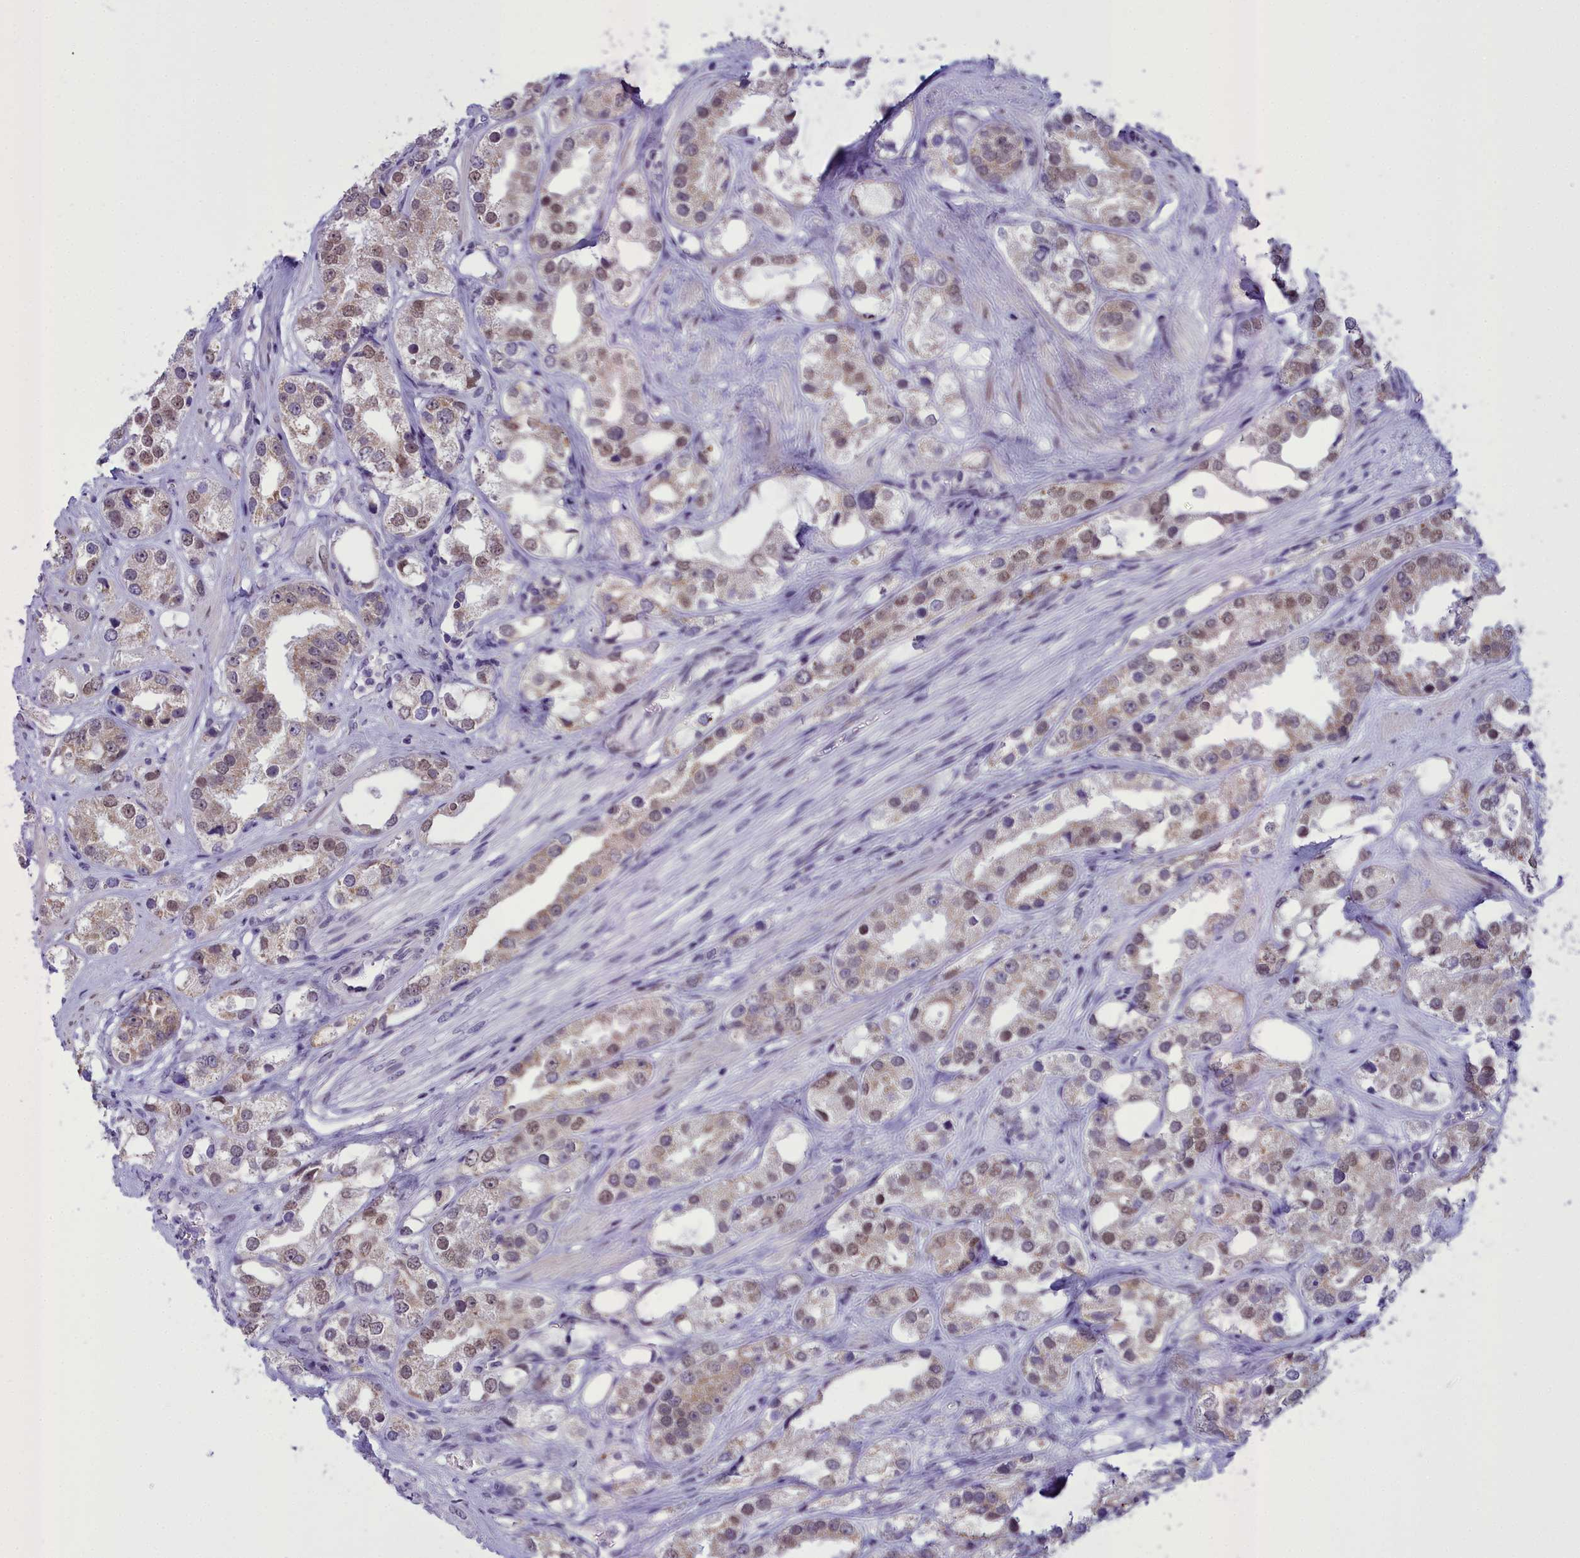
{"staining": {"intensity": "weak", "quantity": ">75%", "location": "cytoplasmic/membranous,nuclear"}, "tissue": "prostate cancer", "cell_type": "Tumor cells", "image_type": "cancer", "snomed": [{"axis": "morphology", "description": "Adenocarcinoma, NOS"}, {"axis": "topography", "description": "Prostate"}], "caption": "Protein expression analysis of human prostate cancer reveals weak cytoplasmic/membranous and nuclear expression in about >75% of tumor cells.", "gene": "B9D2", "patient": {"sex": "male", "age": 79}}